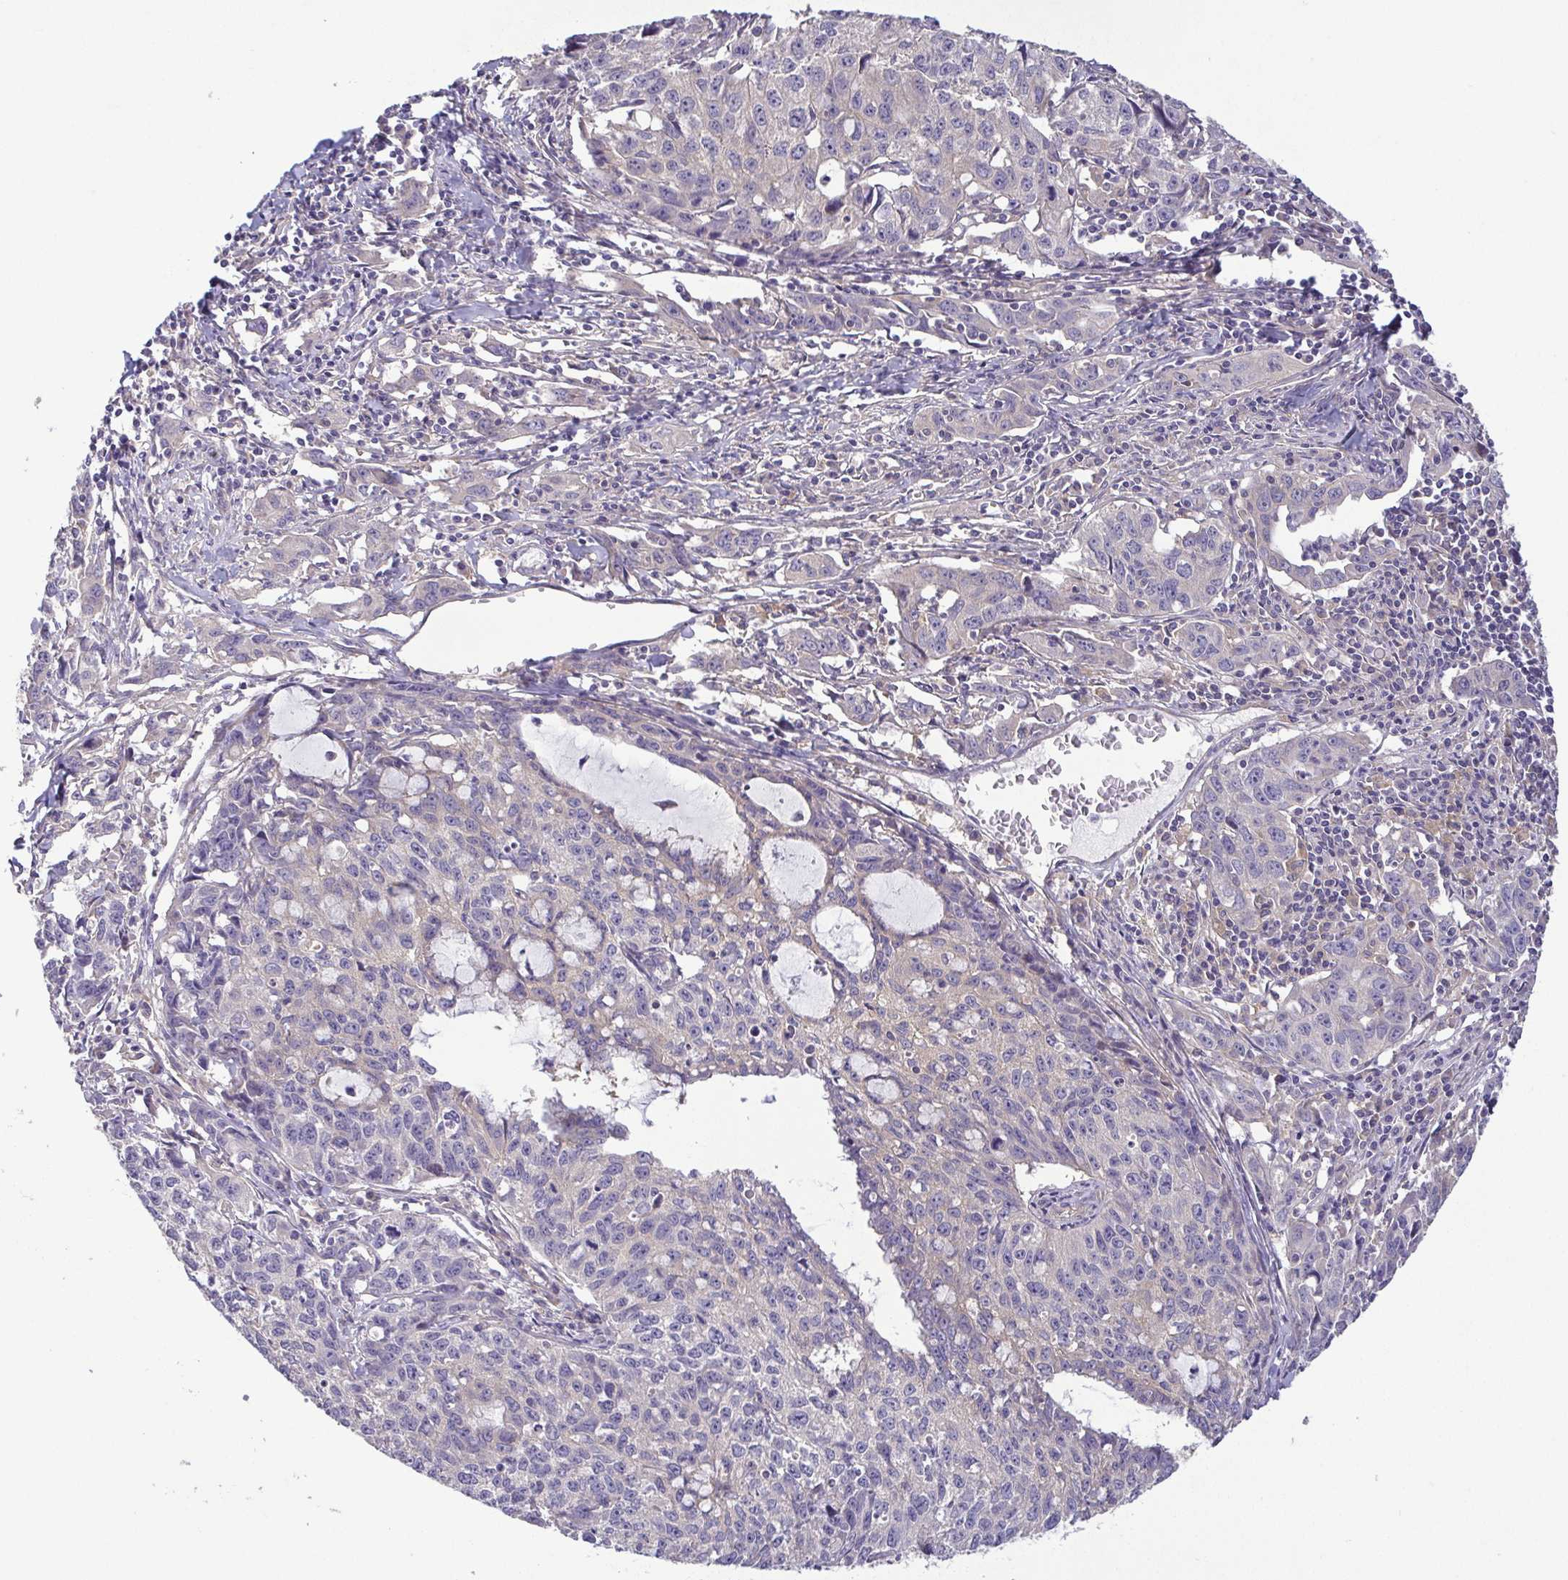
{"staining": {"intensity": "weak", "quantity": "<25%", "location": "cytoplasmic/membranous"}, "tissue": "cervical cancer", "cell_type": "Tumor cells", "image_type": "cancer", "snomed": [{"axis": "morphology", "description": "Squamous cell carcinoma, NOS"}, {"axis": "topography", "description": "Cervix"}], "caption": "The photomicrograph displays no staining of tumor cells in cervical squamous cell carcinoma.", "gene": "LMF2", "patient": {"sex": "female", "age": 28}}